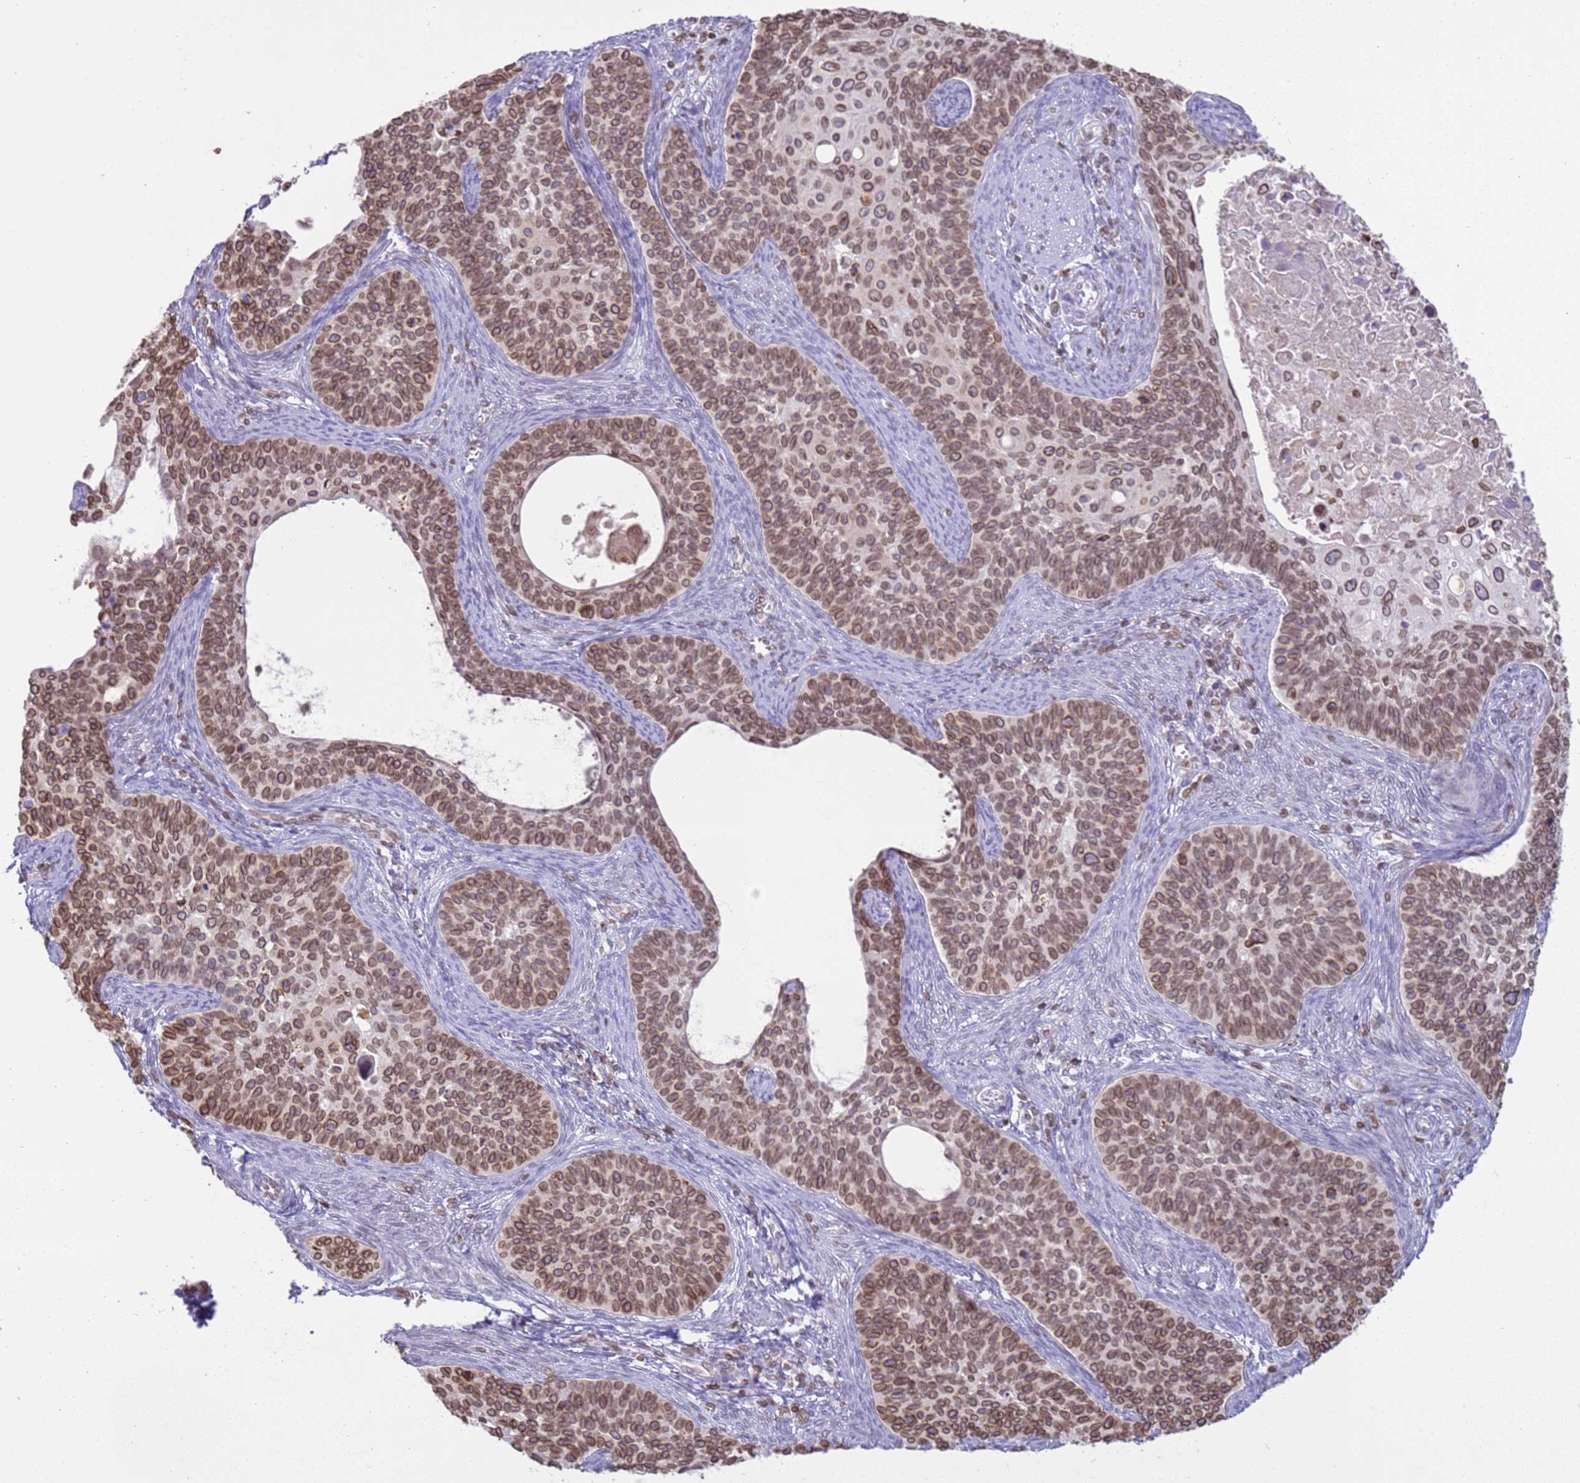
{"staining": {"intensity": "moderate", "quantity": ">75%", "location": "cytoplasmic/membranous,nuclear"}, "tissue": "cervical cancer", "cell_type": "Tumor cells", "image_type": "cancer", "snomed": [{"axis": "morphology", "description": "Squamous cell carcinoma, NOS"}, {"axis": "topography", "description": "Cervix"}], "caption": "Protein expression by immunohistochemistry (IHC) exhibits moderate cytoplasmic/membranous and nuclear positivity in approximately >75% of tumor cells in cervical cancer.", "gene": "DHX37", "patient": {"sex": "female", "age": 33}}